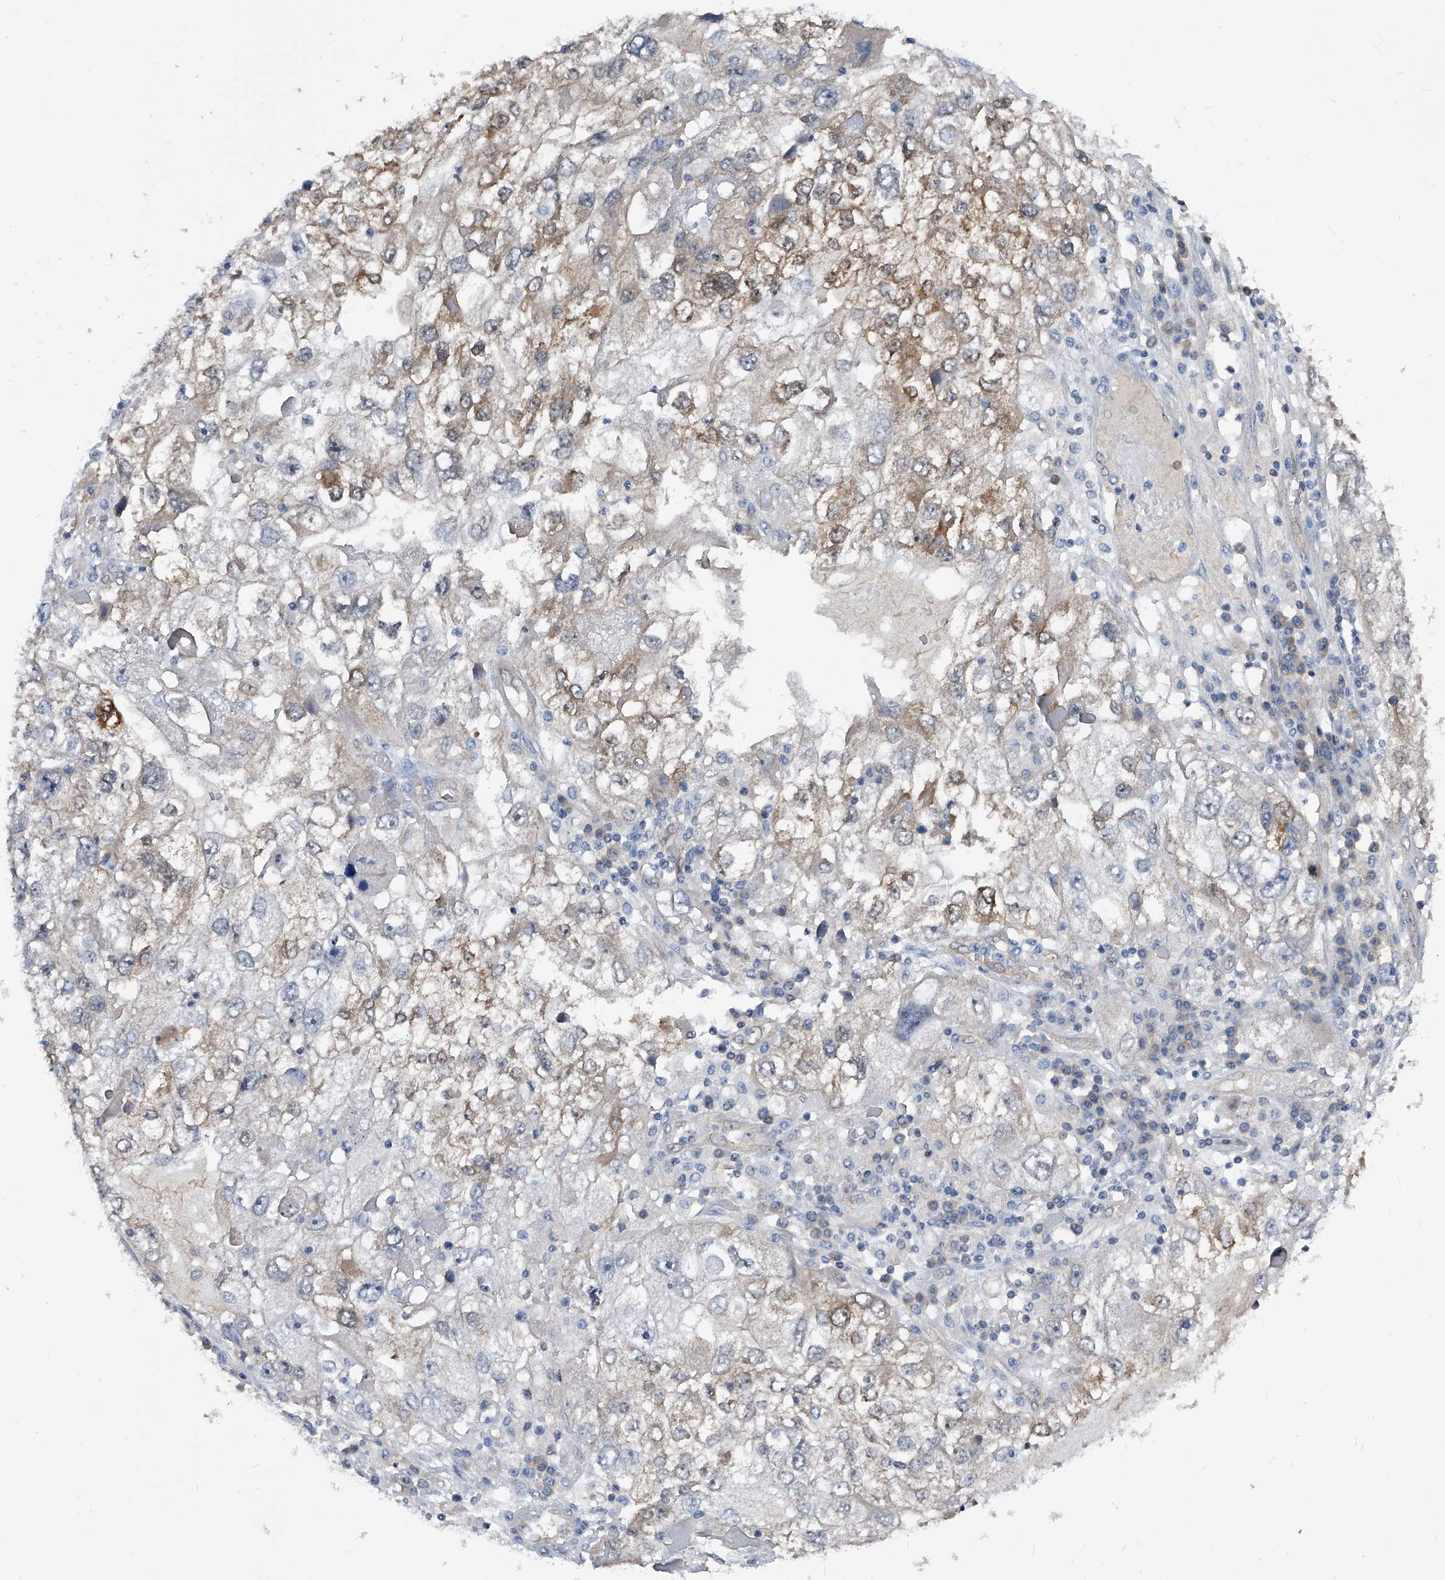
{"staining": {"intensity": "moderate", "quantity": "<25%", "location": "cytoplasmic/membranous"}, "tissue": "endometrial cancer", "cell_type": "Tumor cells", "image_type": "cancer", "snomed": [{"axis": "morphology", "description": "Adenocarcinoma, NOS"}, {"axis": "topography", "description": "Endometrium"}], "caption": "Endometrial cancer (adenocarcinoma) stained with immunohistochemistry shows moderate cytoplasmic/membranous expression in approximately <25% of tumor cells.", "gene": "MAP2K6", "patient": {"sex": "female", "age": 49}}